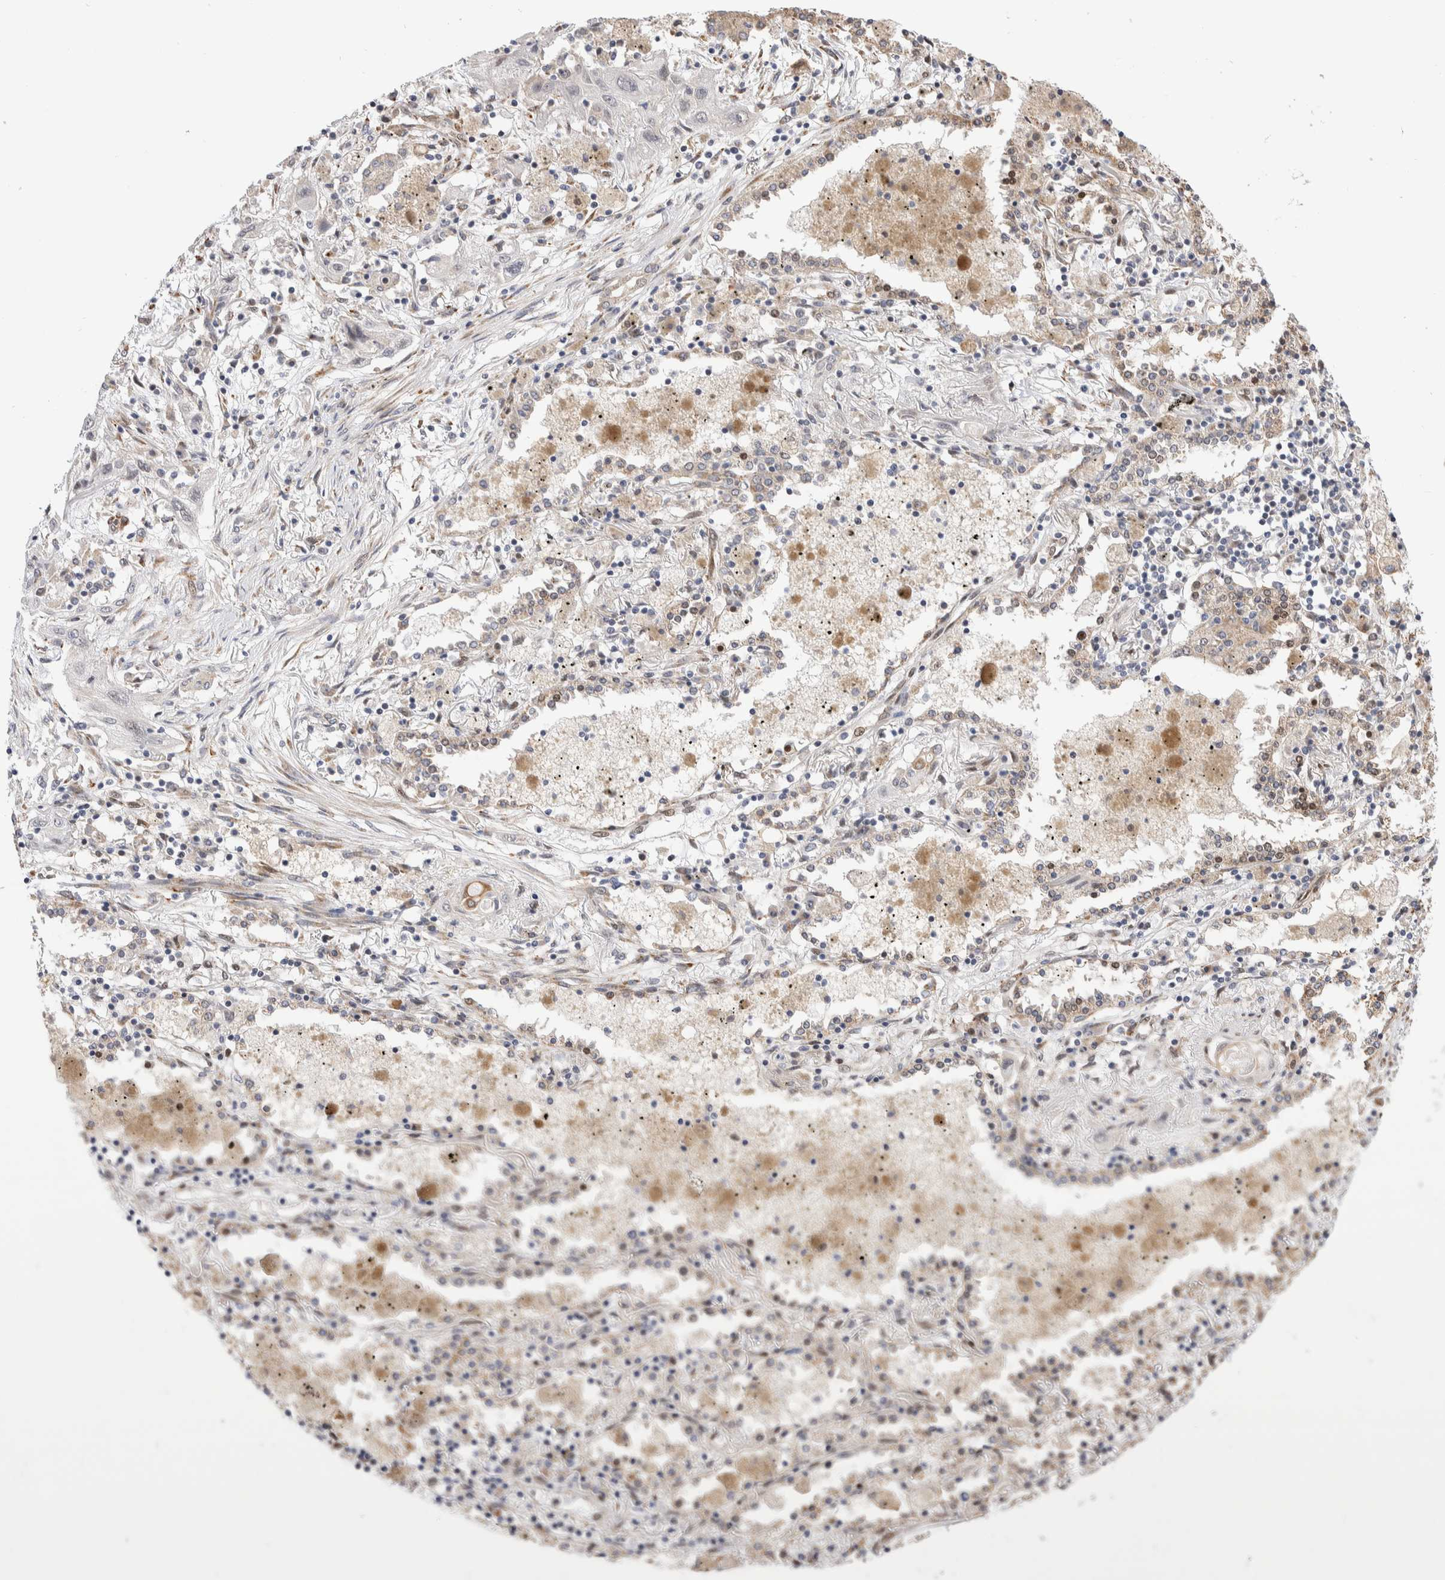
{"staining": {"intensity": "negative", "quantity": "none", "location": "none"}, "tissue": "lung cancer", "cell_type": "Tumor cells", "image_type": "cancer", "snomed": [{"axis": "morphology", "description": "Squamous cell carcinoma, NOS"}, {"axis": "topography", "description": "Lung"}], "caption": "An IHC micrograph of lung cancer (squamous cell carcinoma) is shown. There is no staining in tumor cells of lung cancer (squamous cell carcinoma).", "gene": "NSMAF", "patient": {"sex": "female", "age": 47}}